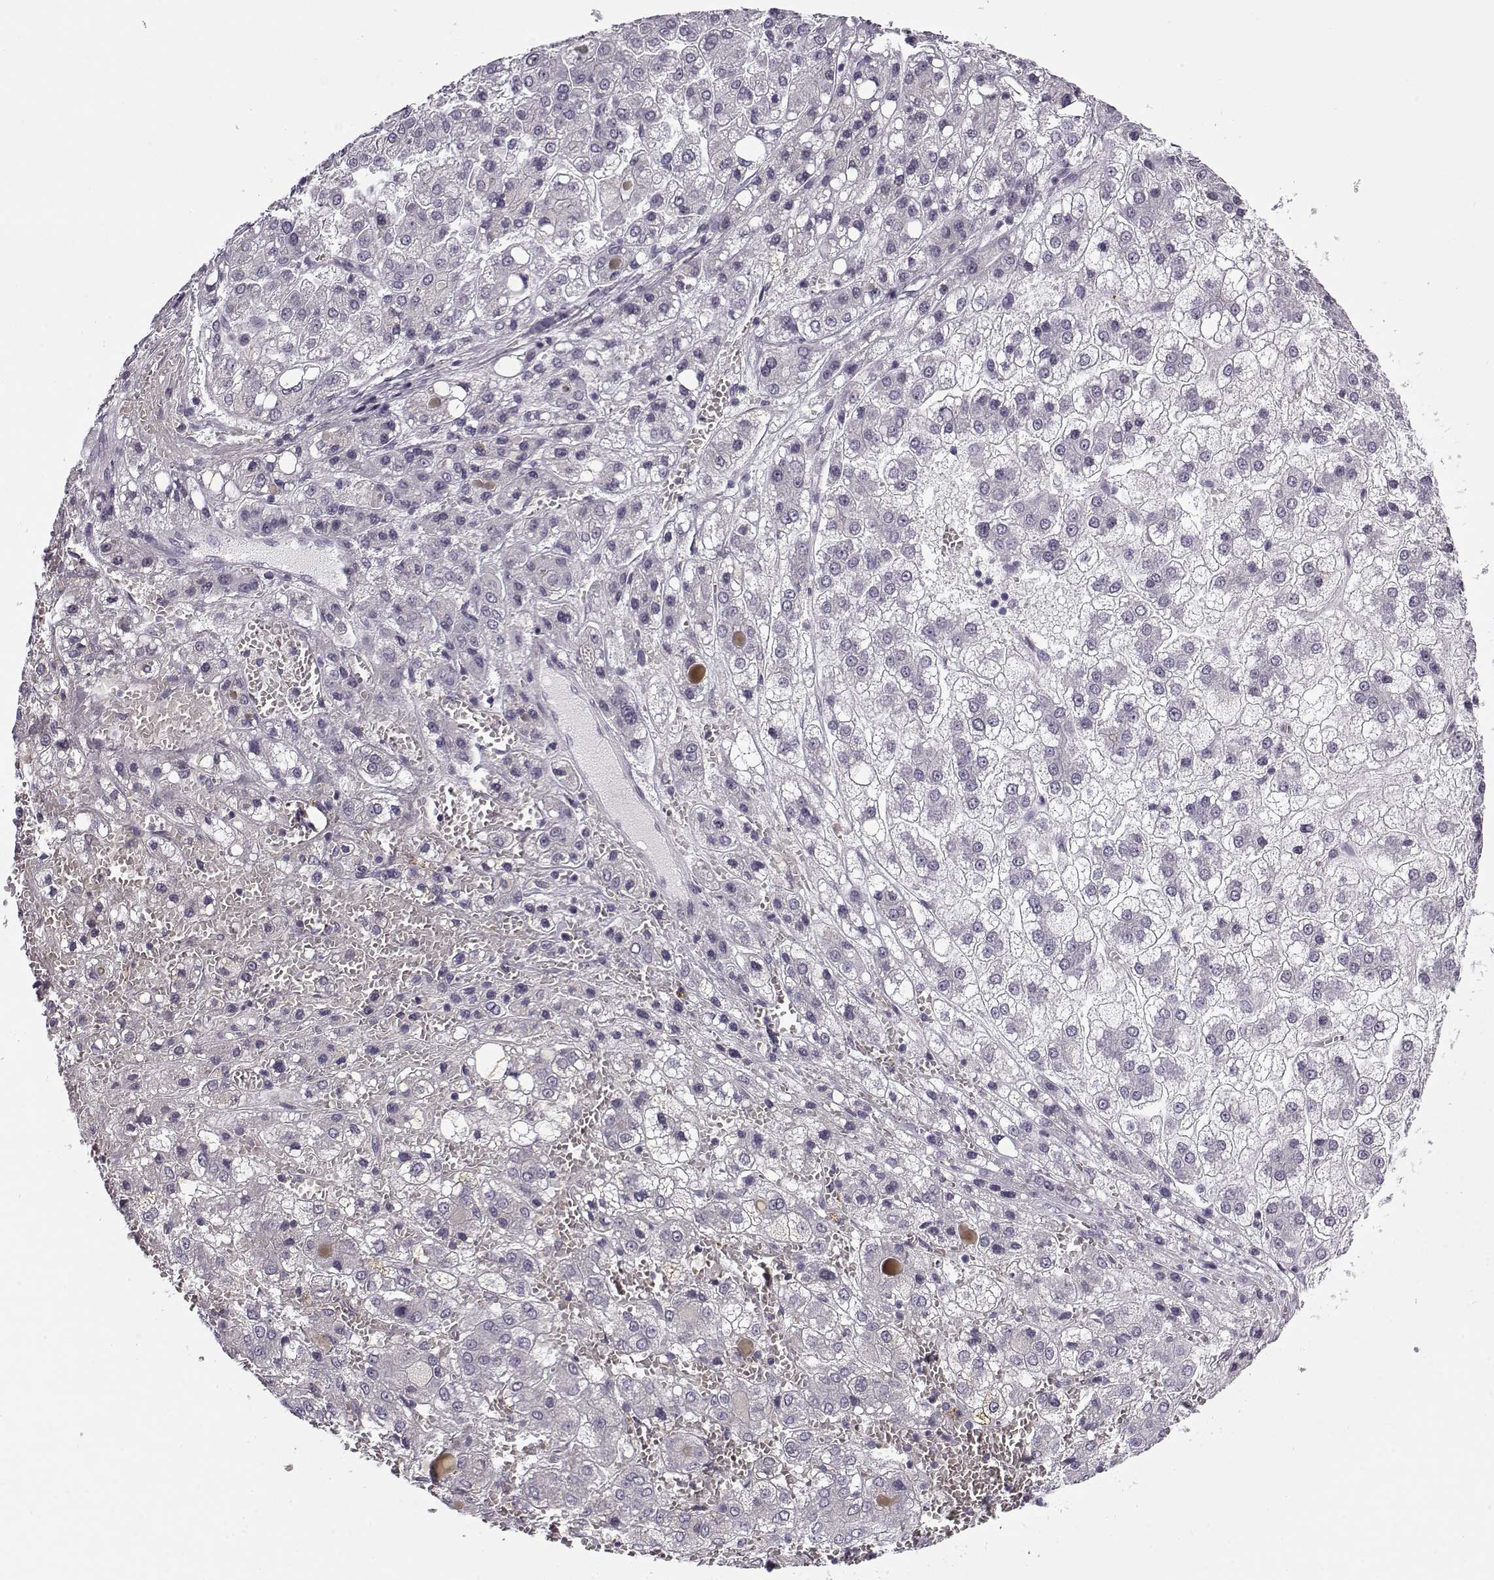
{"staining": {"intensity": "negative", "quantity": "none", "location": "none"}, "tissue": "liver cancer", "cell_type": "Tumor cells", "image_type": "cancer", "snomed": [{"axis": "morphology", "description": "Carcinoma, Hepatocellular, NOS"}, {"axis": "topography", "description": "Liver"}], "caption": "A micrograph of liver cancer (hepatocellular carcinoma) stained for a protein demonstrates no brown staining in tumor cells.", "gene": "SNCA", "patient": {"sex": "male", "age": 73}}